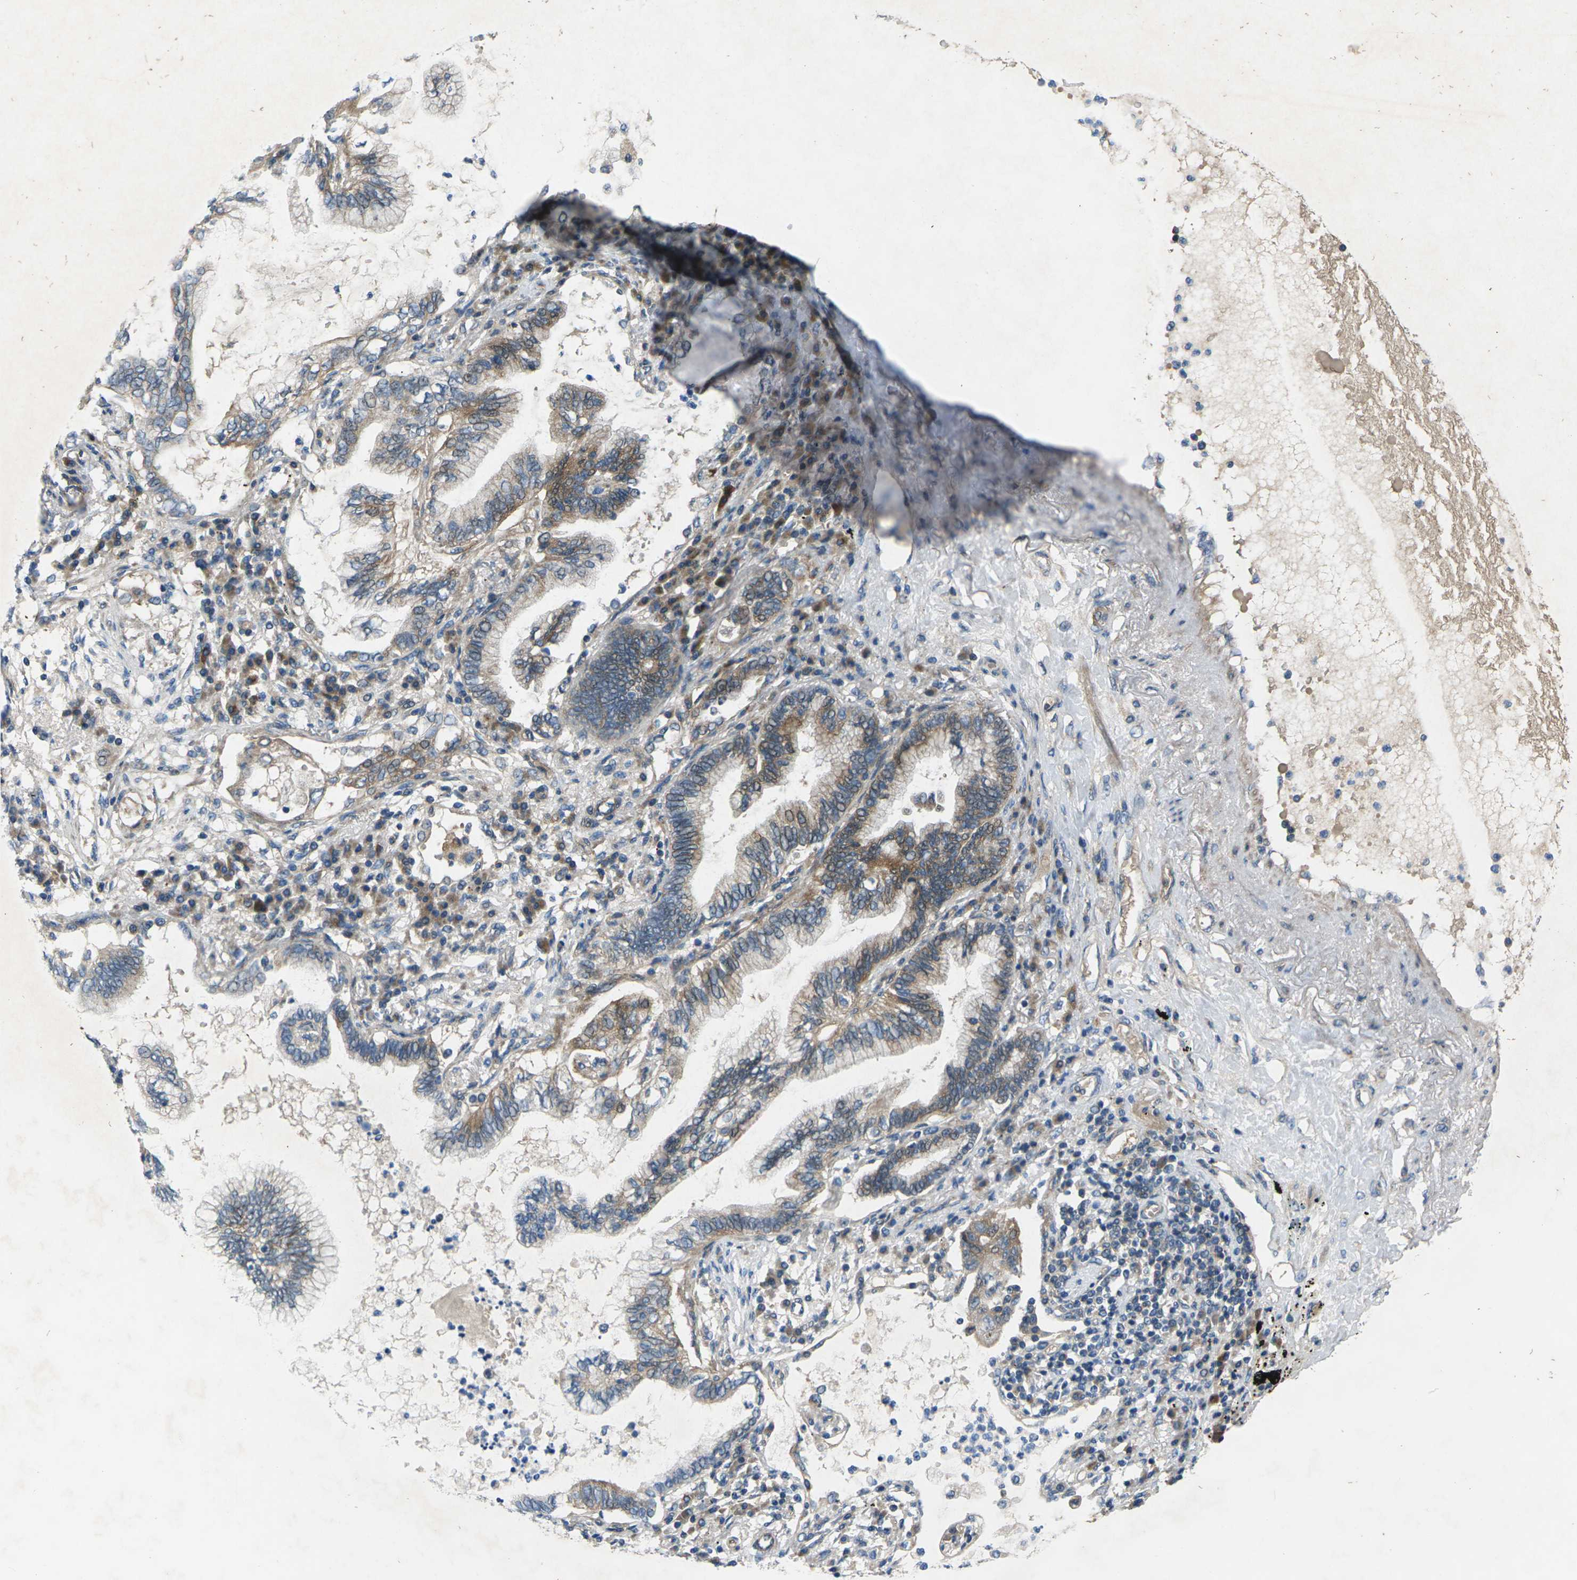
{"staining": {"intensity": "moderate", "quantity": ">75%", "location": "cytoplasmic/membranous"}, "tissue": "lung cancer", "cell_type": "Tumor cells", "image_type": "cancer", "snomed": [{"axis": "morphology", "description": "Normal tissue, NOS"}, {"axis": "morphology", "description": "Adenocarcinoma, NOS"}, {"axis": "topography", "description": "Bronchus"}, {"axis": "topography", "description": "Lung"}], "caption": "An image of lung adenocarcinoma stained for a protein demonstrates moderate cytoplasmic/membranous brown staining in tumor cells. (DAB (3,3'-diaminobenzidine) IHC, brown staining for protein, blue staining for nuclei).", "gene": "EDNRA", "patient": {"sex": "female", "age": 70}}